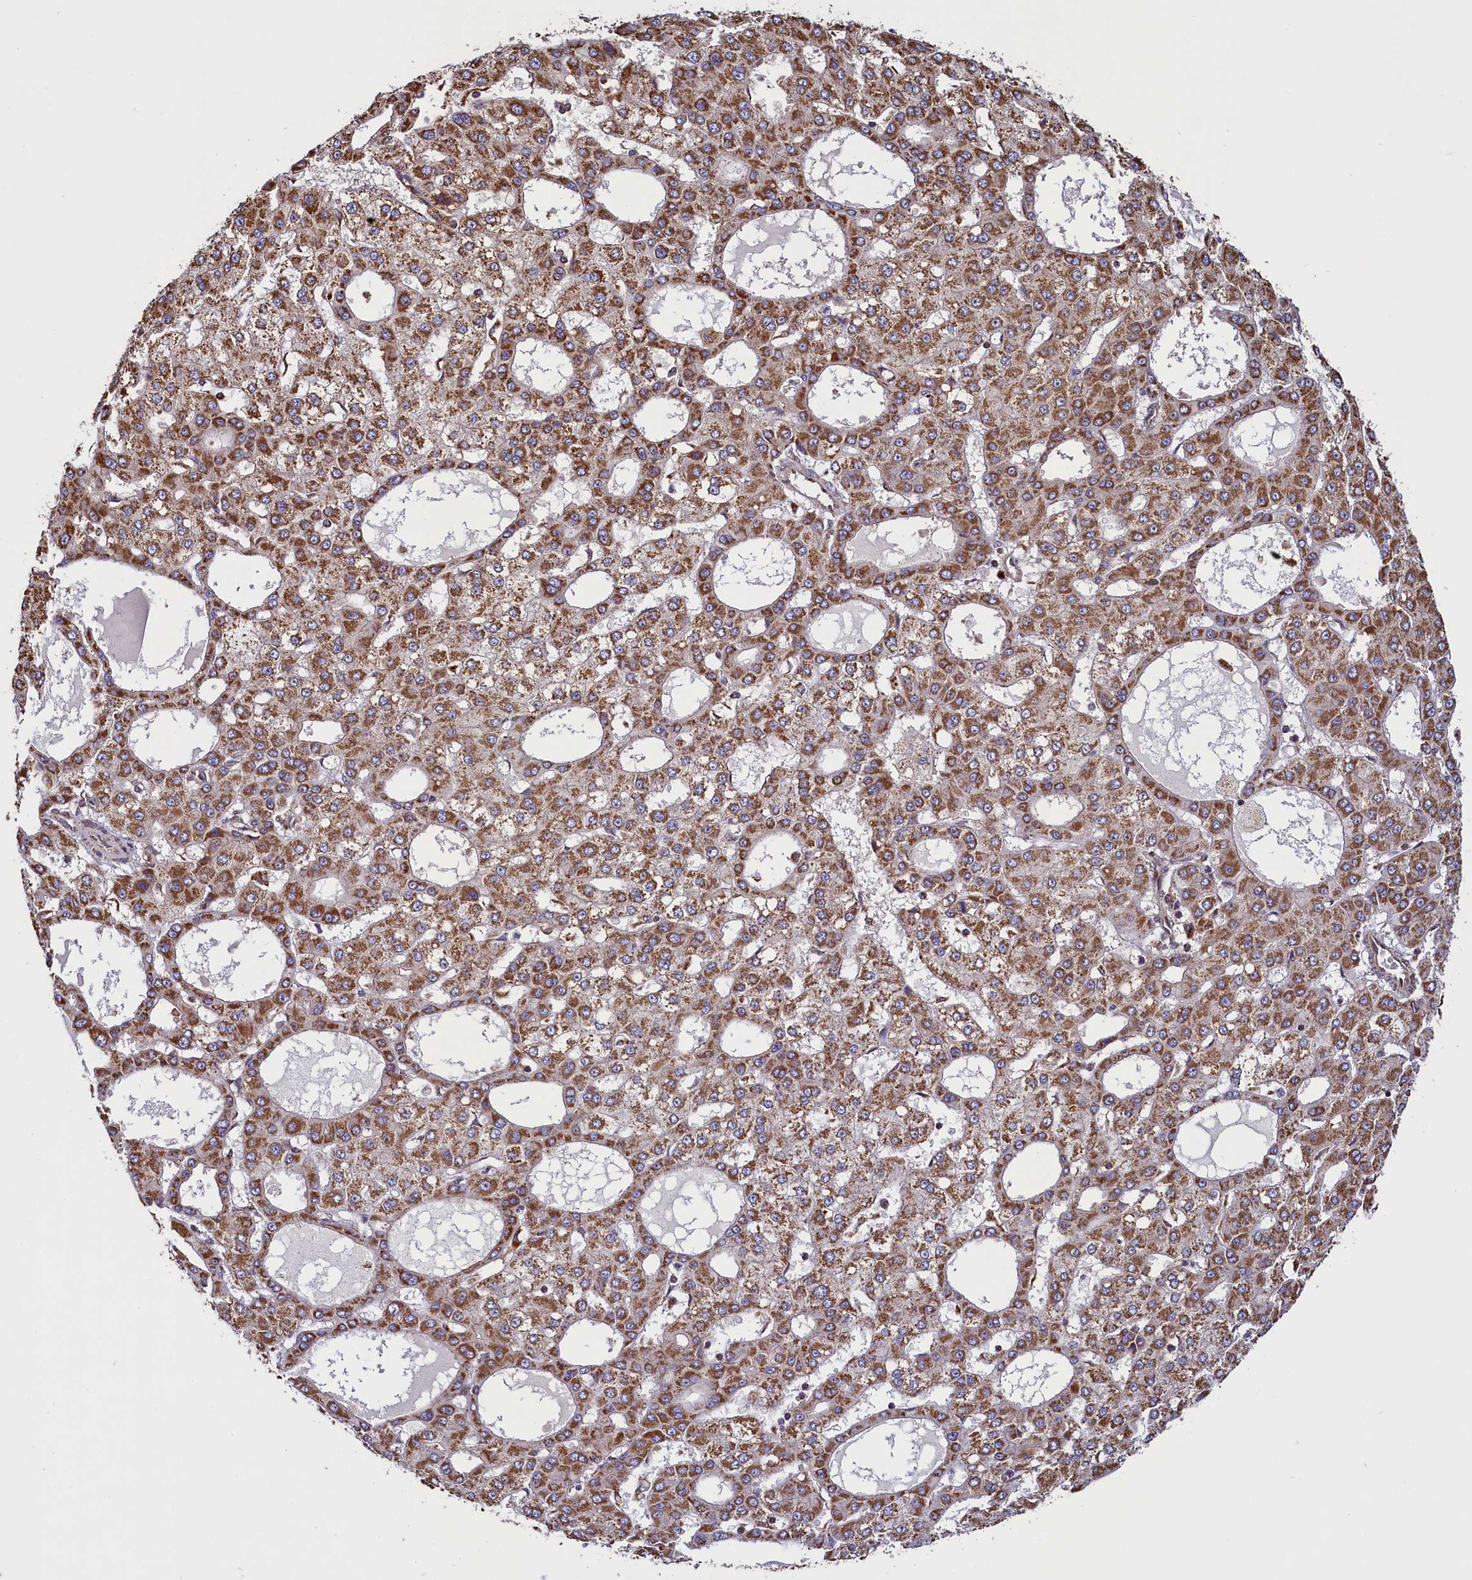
{"staining": {"intensity": "moderate", "quantity": ">75%", "location": "cytoplasmic/membranous"}, "tissue": "liver cancer", "cell_type": "Tumor cells", "image_type": "cancer", "snomed": [{"axis": "morphology", "description": "Carcinoma, Hepatocellular, NOS"}, {"axis": "topography", "description": "Liver"}], "caption": "This photomicrograph reveals immunohistochemistry staining of liver cancer (hepatocellular carcinoma), with medium moderate cytoplasmic/membranous positivity in about >75% of tumor cells.", "gene": "ZNF577", "patient": {"sex": "male", "age": 47}}